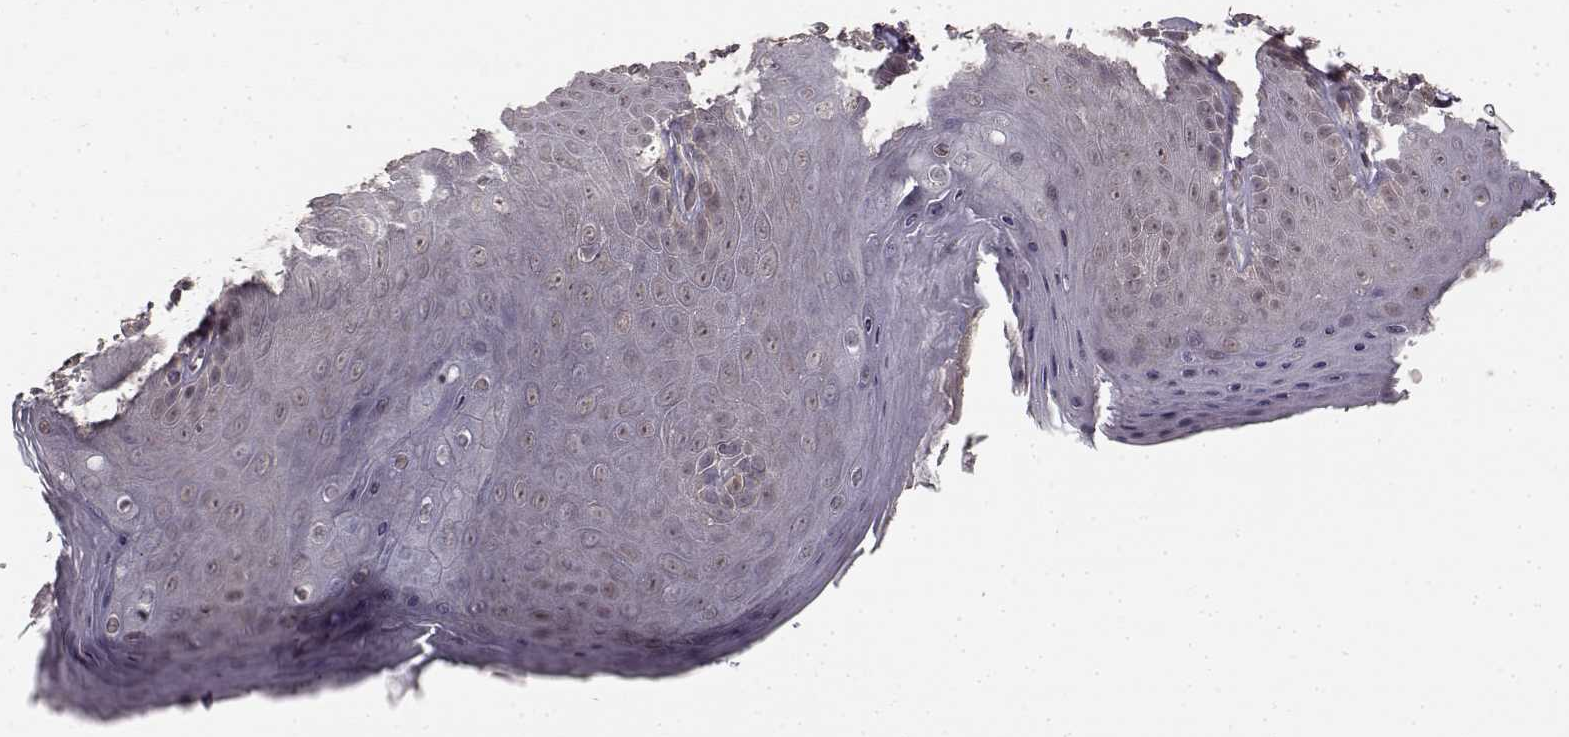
{"staining": {"intensity": "negative", "quantity": "none", "location": "none"}, "tissue": "skin", "cell_type": "Epidermal cells", "image_type": "normal", "snomed": [{"axis": "morphology", "description": "Normal tissue, NOS"}, {"axis": "topography", "description": "Anal"}], "caption": "A photomicrograph of skin stained for a protein reveals no brown staining in epidermal cells. (DAB immunohistochemistry (IHC) visualized using brightfield microscopy, high magnification).", "gene": "NTRK2", "patient": {"sex": "male", "age": 53}}